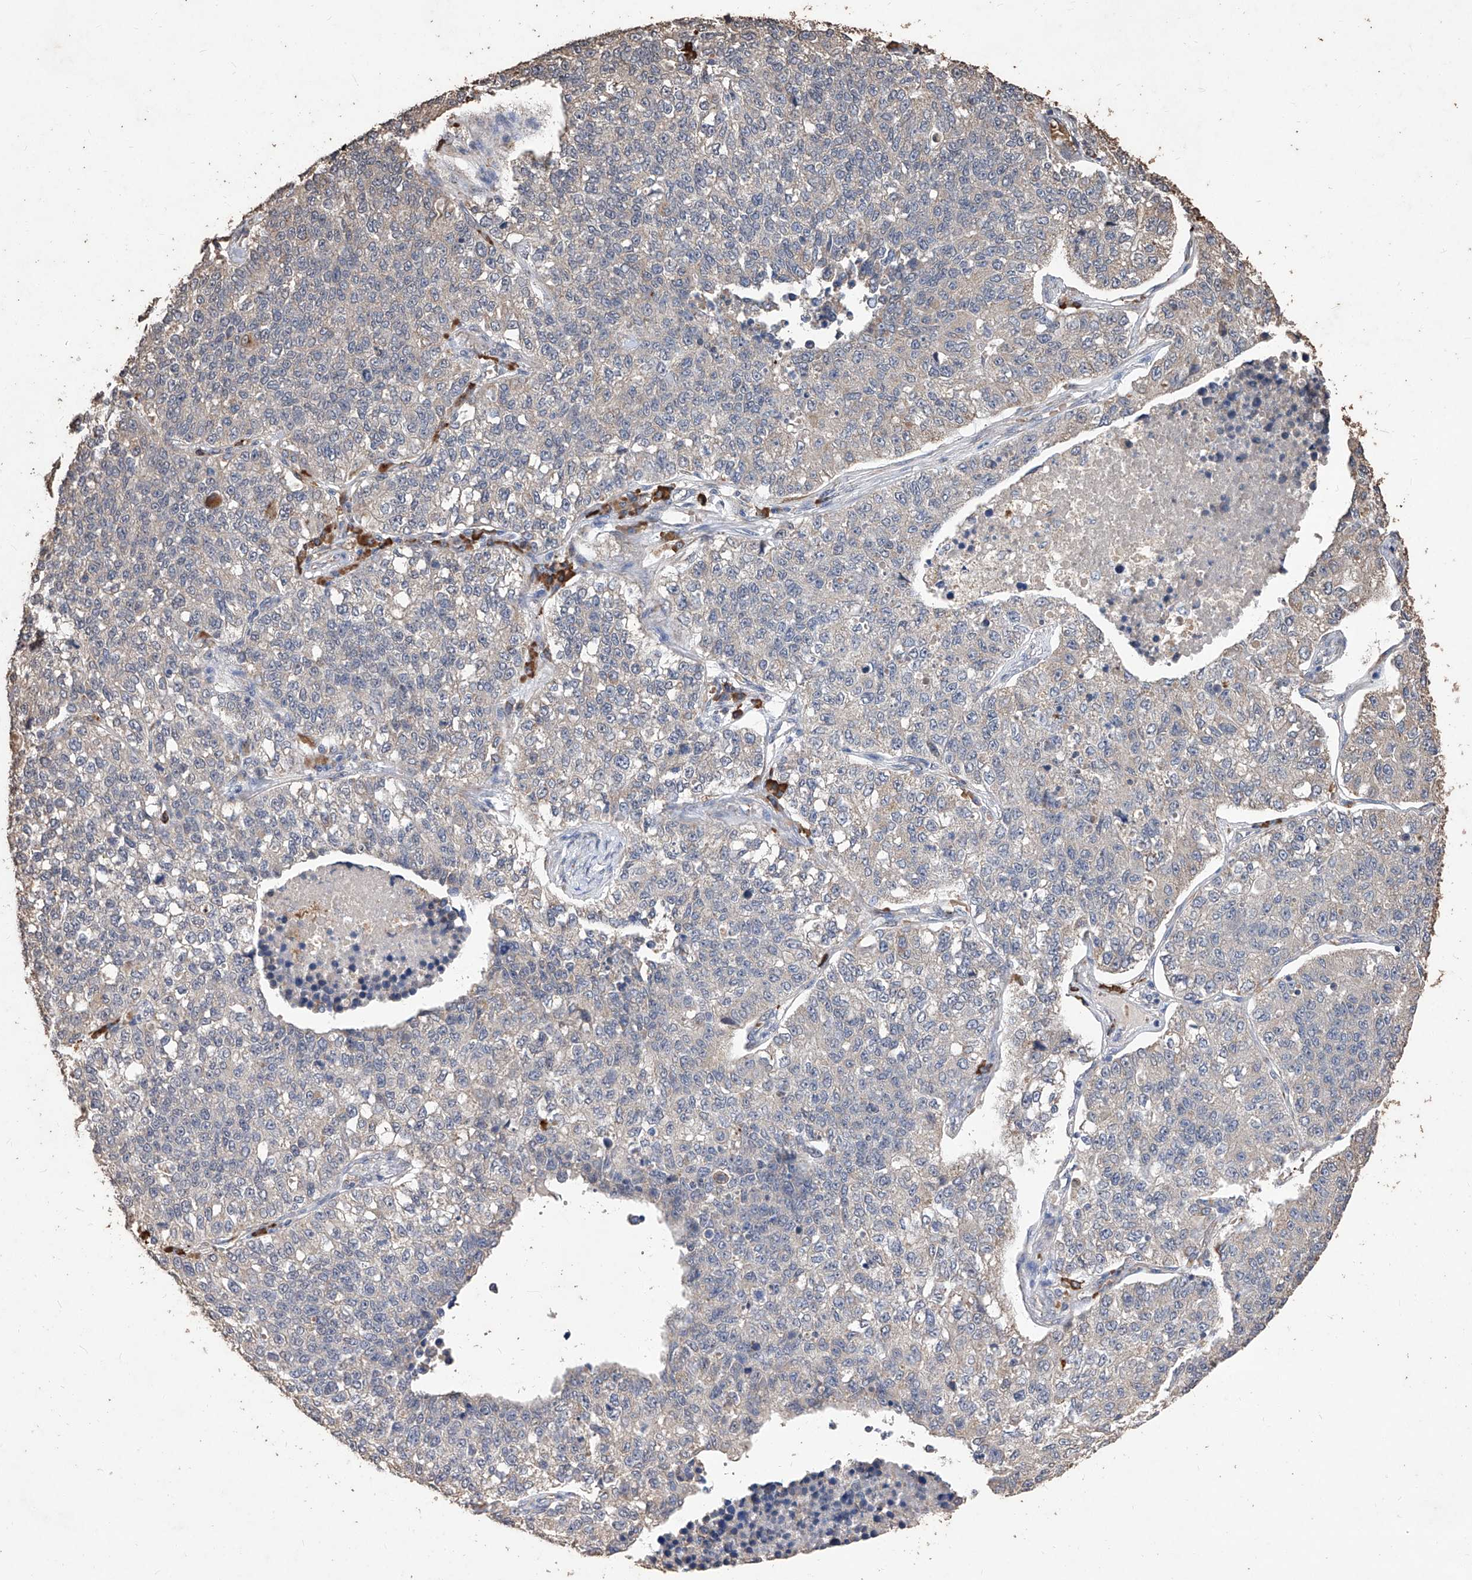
{"staining": {"intensity": "negative", "quantity": "none", "location": "none"}, "tissue": "lung cancer", "cell_type": "Tumor cells", "image_type": "cancer", "snomed": [{"axis": "morphology", "description": "Adenocarcinoma, NOS"}, {"axis": "topography", "description": "Lung"}], "caption": "Tumor cells are negative for protein expression in human lung cancer.", "gene": "EML1", "patient": {"sex": "male", "age": 49}}